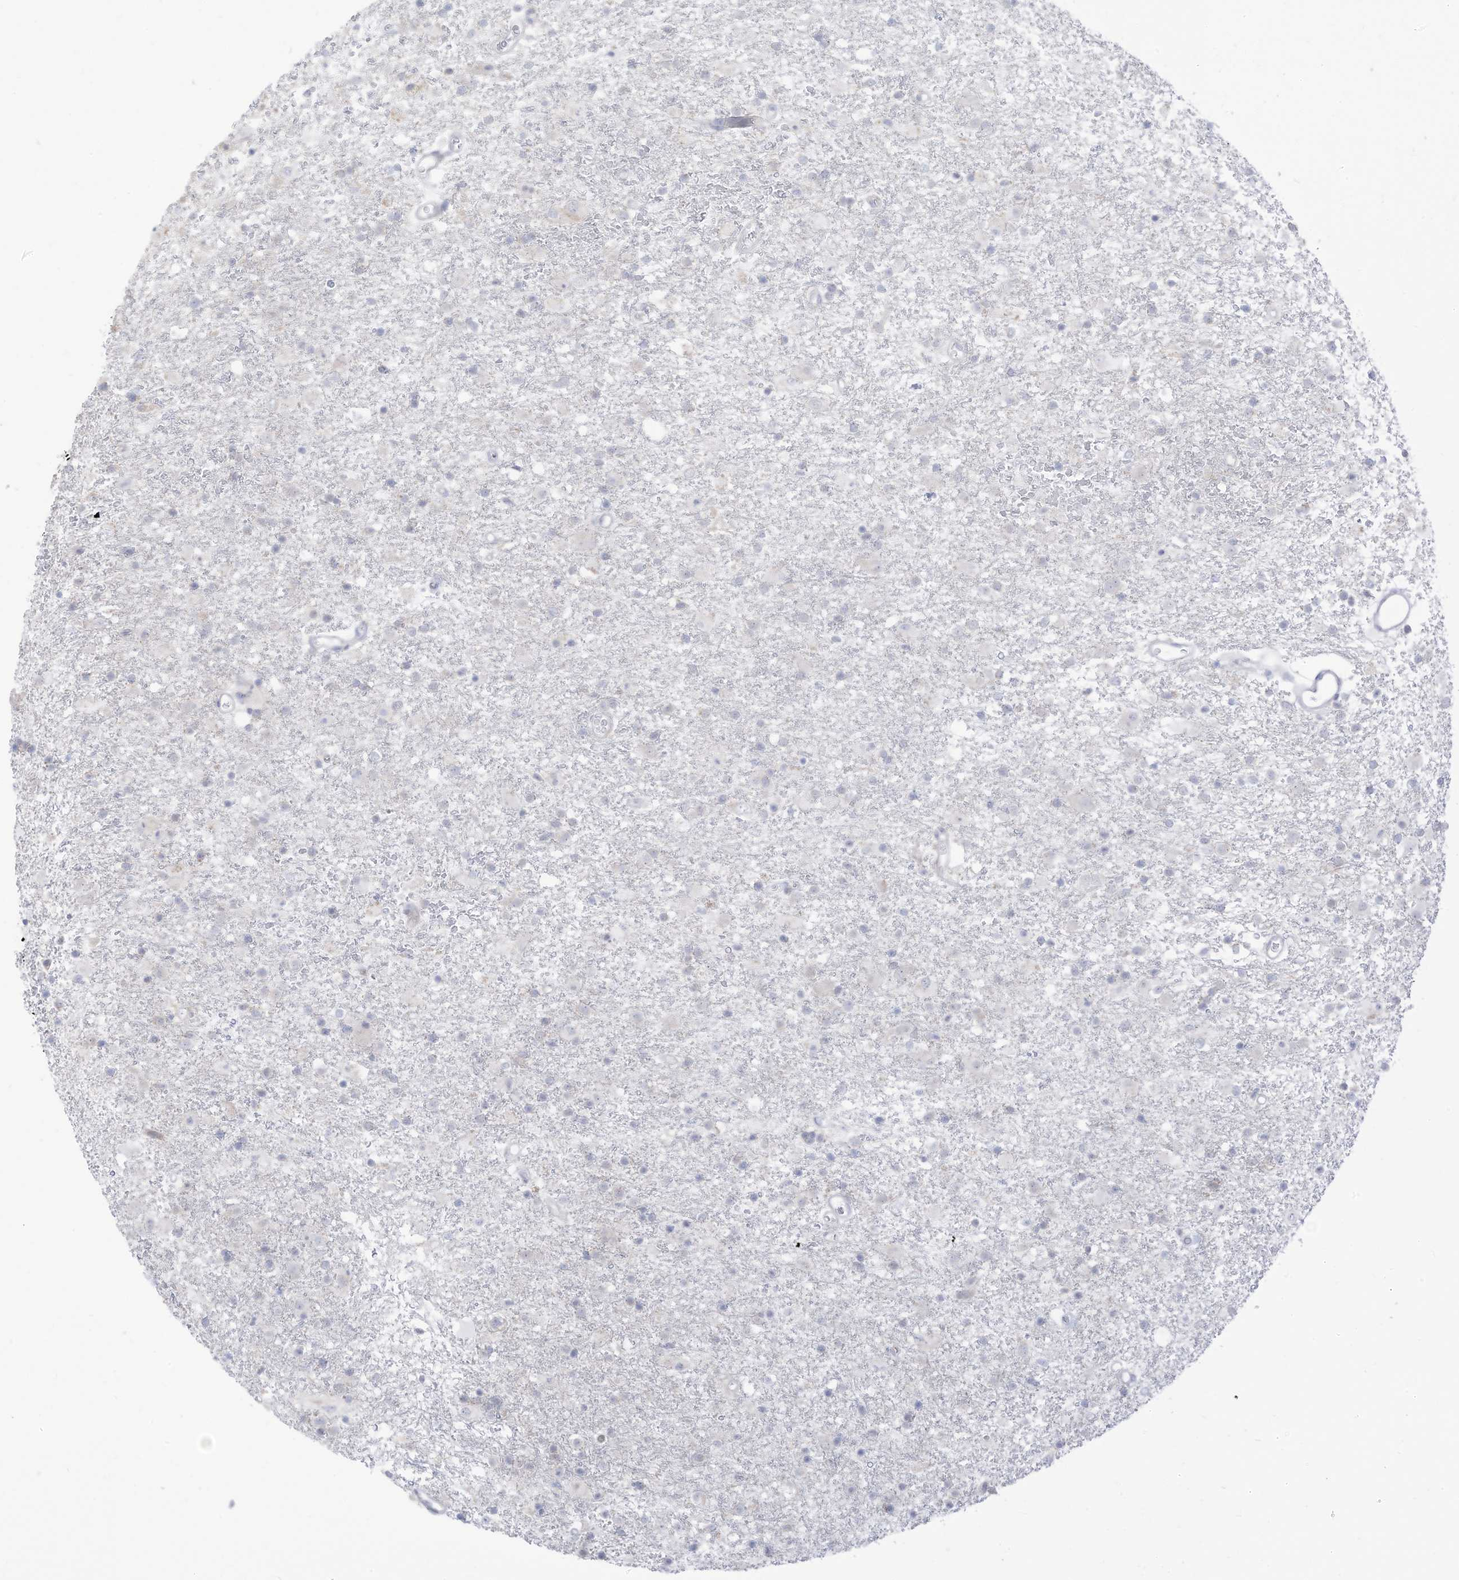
{"staining": {"intensity": "negative", "quantity": "none", "location": "none"}, "tissue": "glioma", "cell_type": "Tumor cells", "image_type": "cancer", "snomed": [{"axis": "morphology", "description": "Glioma, malignant, Low grade"}, {"axis": "topography", "description": "Brain"}], "caption": "Immunohistochemical staining of malignant glioma (low-grade) reveals no significant staining in tumor cells.", "gene": "OGT", "patient": {"sex": "male", "age": 65}}